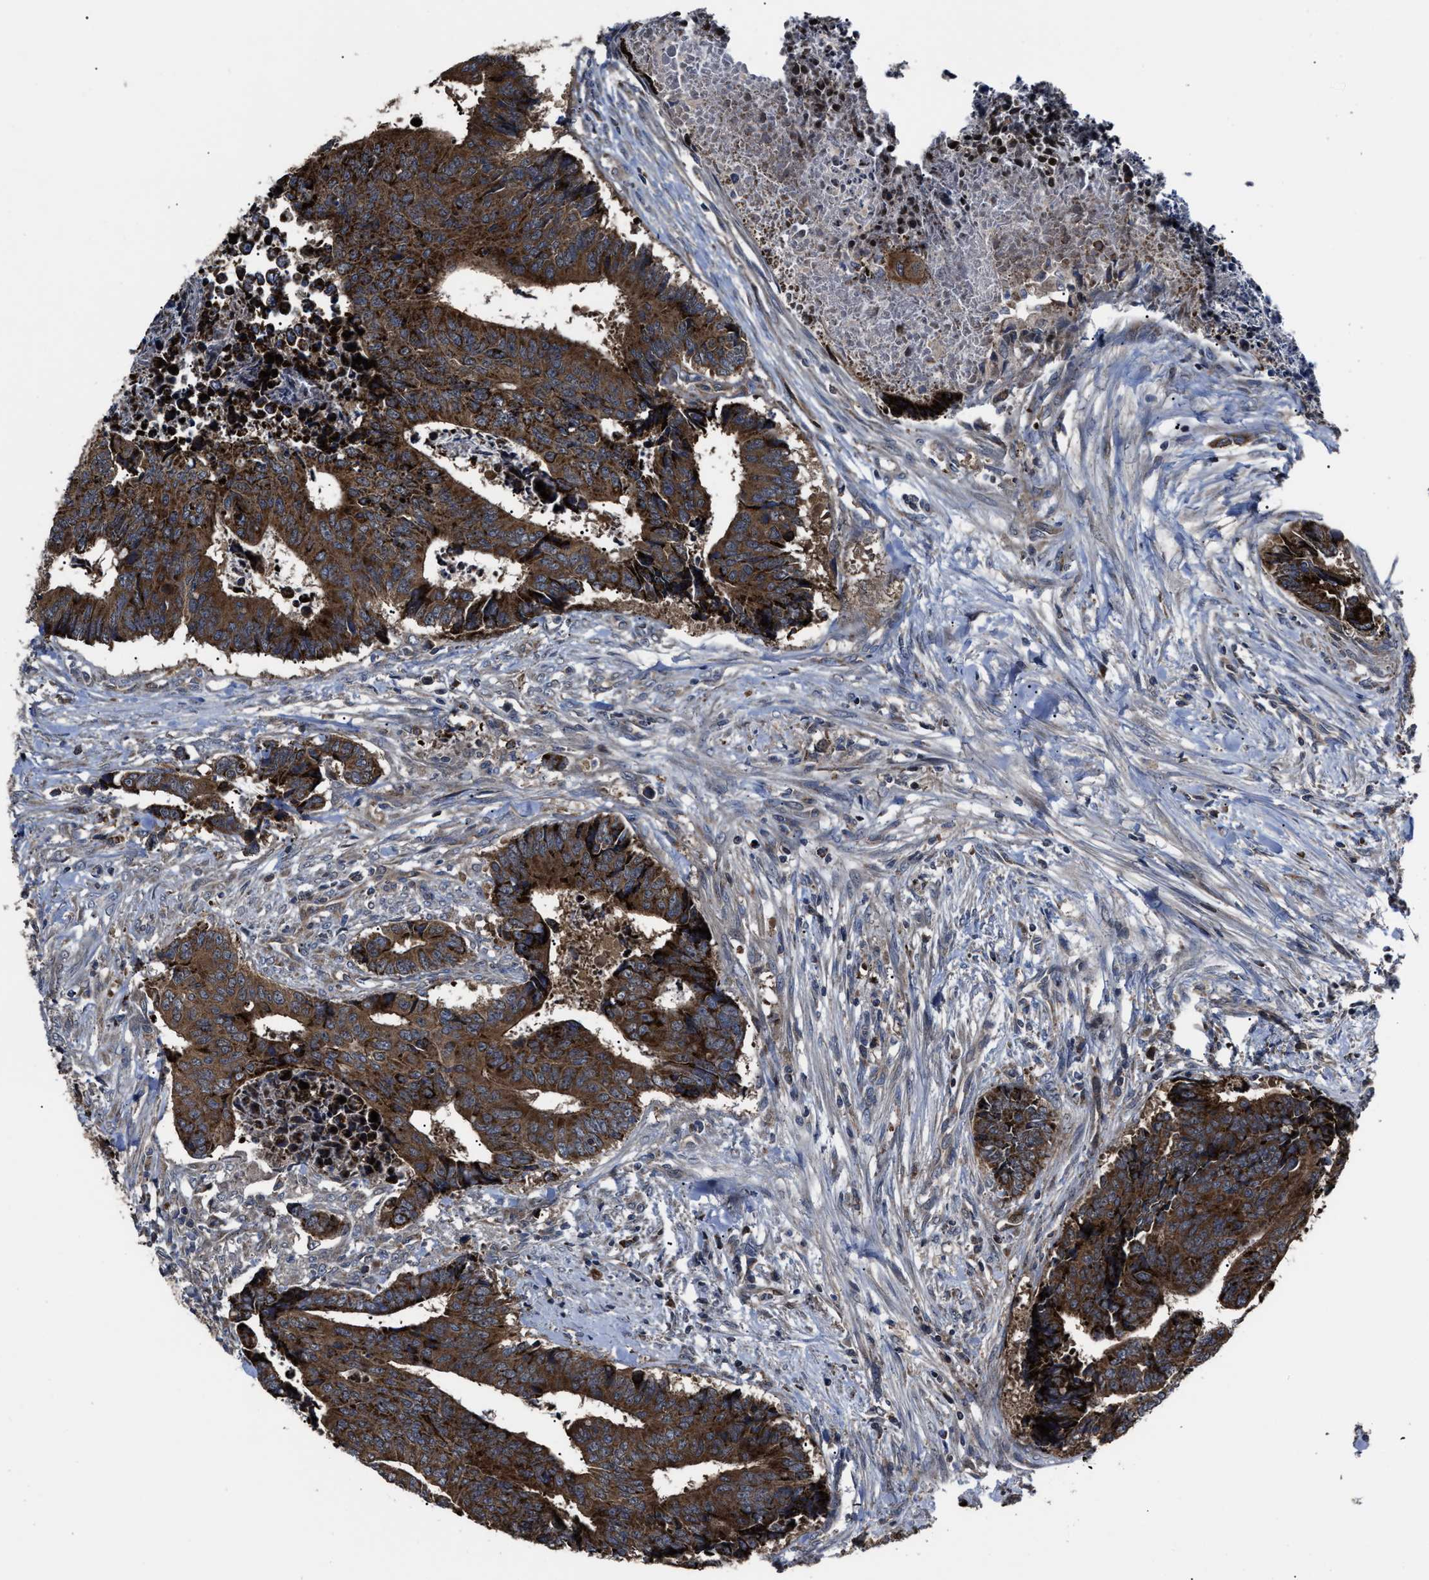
{"staining": {"intensity": "strong", "quantity": ">75%", "location": "cytoplasmic/membranous"}, "tissue": "colorectal cancer", "cell_type": "Tumor cells", "image_type": "cancer", "snomed": [{"axis": "morphology", "description": "Adenocarcinoma, NOS"}, {"axis": "topography", "description": "Rectum"}], "caption": "Adenocarcinoma (colorectal) stained with immunohistochemistry exhibits strong cytoplasmic/membranous staining in approximately >75% of tumor cells.", "gene": "PASK", "patient": {"sex": "male", "age": 84}}